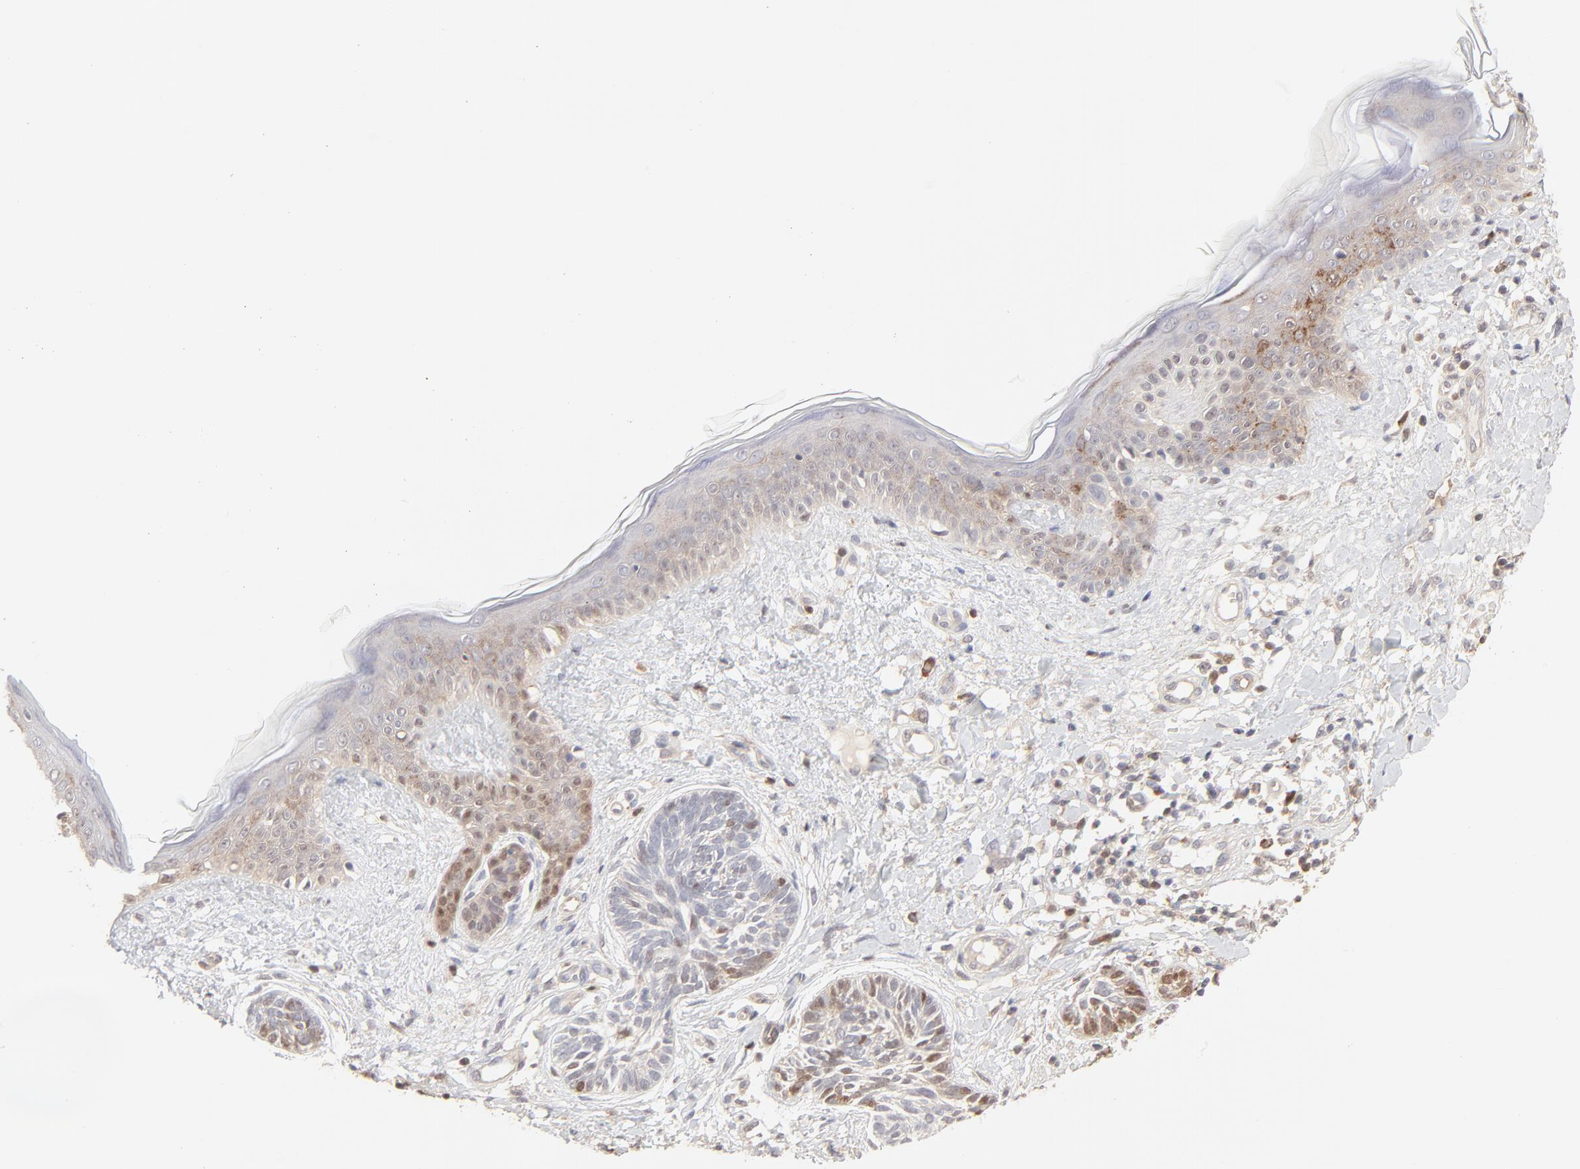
{"staining": {"intensity": "weak", "quantity": "<25%", "location": "nuclear"}, "tissue": "skin cancer", "cell_type": "Tumor cells", "image_type": "cancer", "snomed": [{"axis": "morphology", "description": "Normal tissue, NOS"}, {"axis": "morphology", "description": "Basal cell carcinoma"}, {"axis": "topography", "description": "Skin"}], "caption": "Skin basal cell carcinoma stained for a protein using immunohistochemistry (IHC) displays no expression tumor cells.", "gene": "CDK6", "patient": {"sex": "male", "age": 63}}